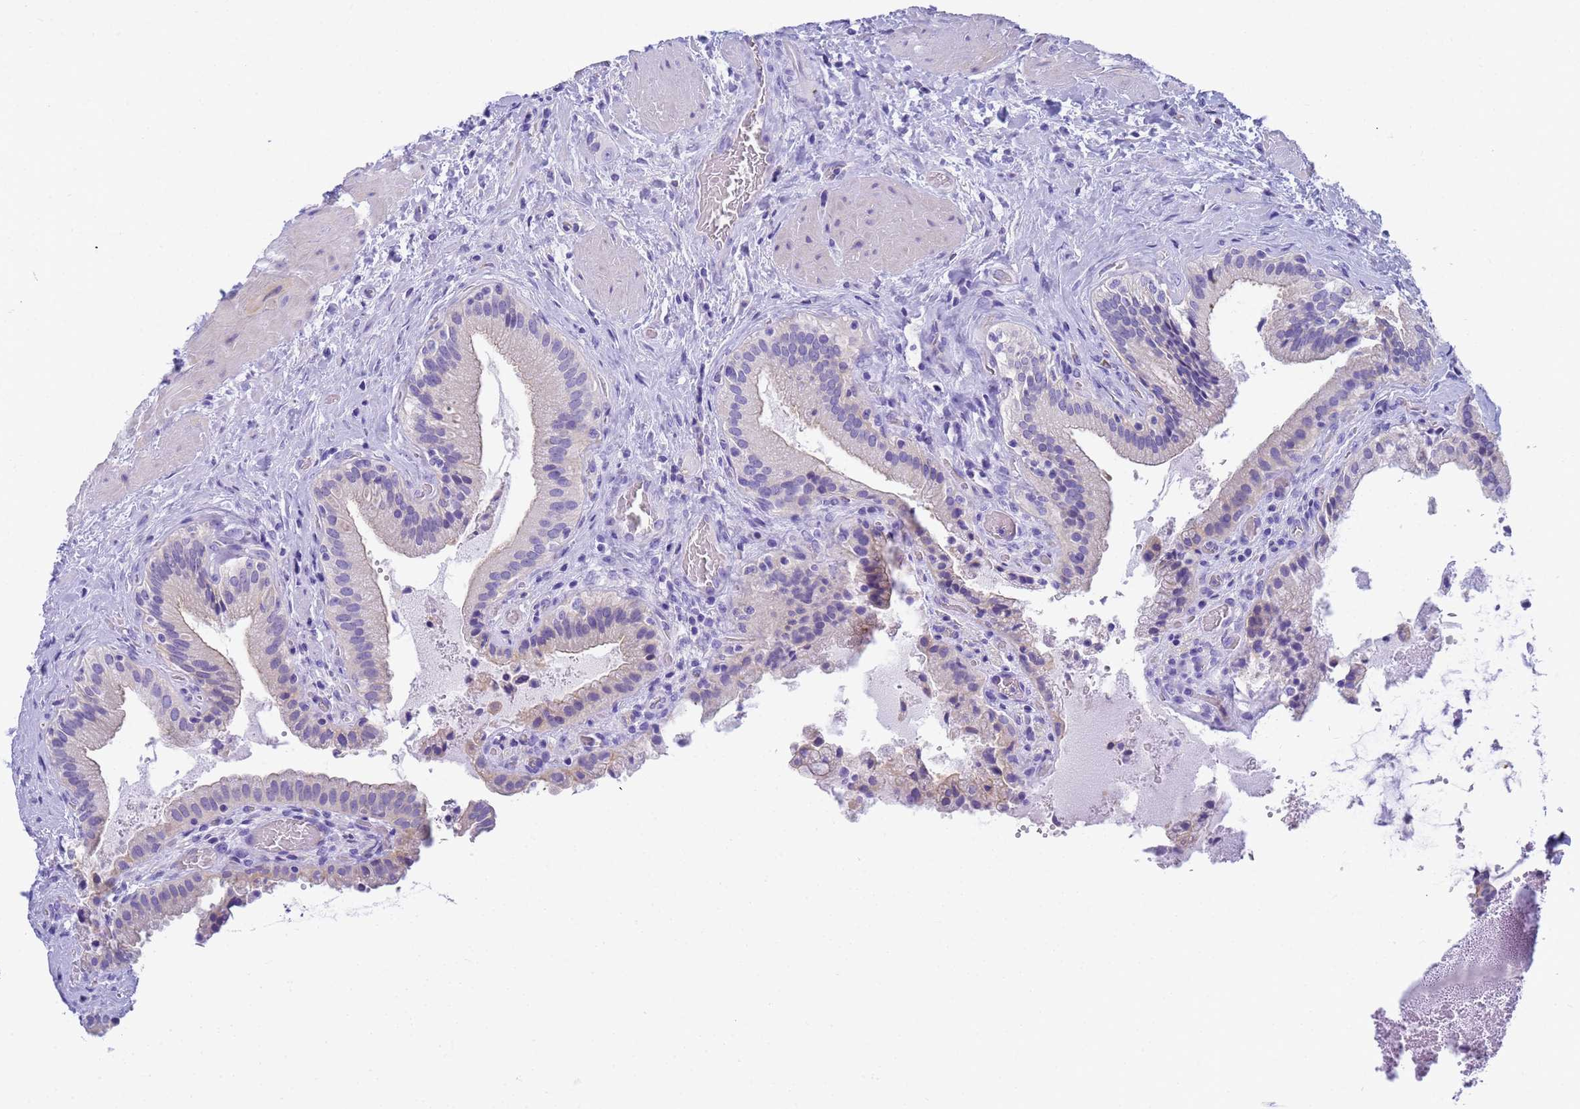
{"staining": {"intensity": "negative", "quantity": "none", "location": "none"}, "tissue": "gallbladder", "cell_type": "Glandular cells", "image_type": "normal", "snomed": [{"axis": "morphology", "description": "Normal tissue, NOS"}, {"axis": "topography", "description": "Gallbladder"}], "caption": "Photomicrograph shows no protein expression in glandular cells of unremarkable gallbladder.", "gene": "RNASE2", "patient": {"sex": "male", "age": 24}}